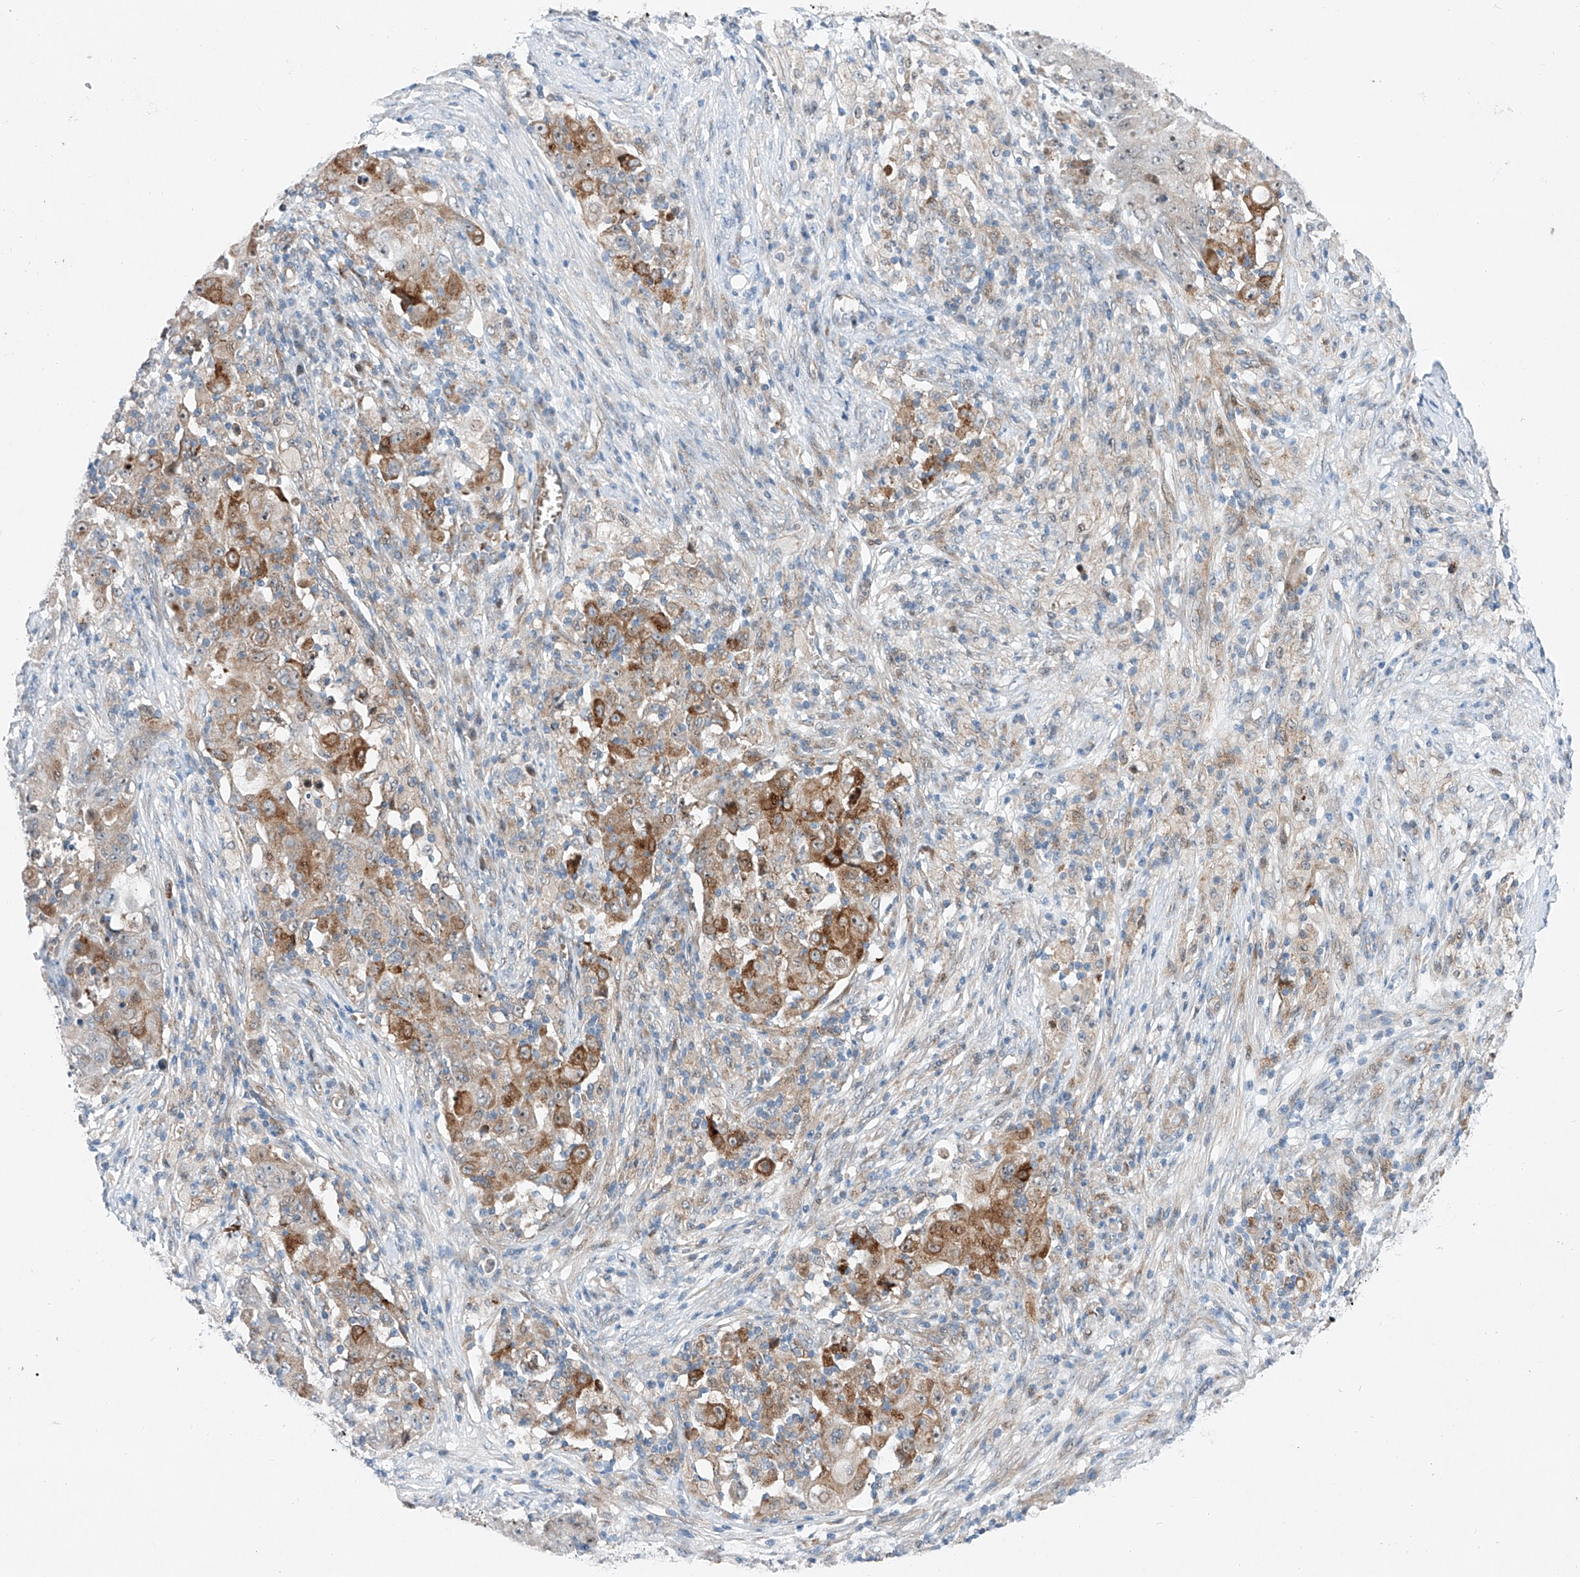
{"staining": {"intensity": "moderate", "quantity": "25%-75%", "location": "cytoplasmic/membranous"}, "tissue": "ovarian cancer", "cell_type": "Tumor cells", "image_type": "cancer", "snomed": [{"axis": "morphology", "description": "Carcinoma, endometroid"}, {"axis": "topography", "description": "Ovary"}], "caption": "The micrograph shows immunohistochemical staining of ovarian endometroid carcinoma. There is moderate cytoplasmic/membranous expression is present in about 25%-75% of tumor cells. The staining was performed using DAB (3,3'-diaminobenzidine), with brown indicating positive protein expression. Nuclei are stained blue with hematoxylin.", "gene": "CLDND1", "patient": {"sex": "female", "age": 42}}